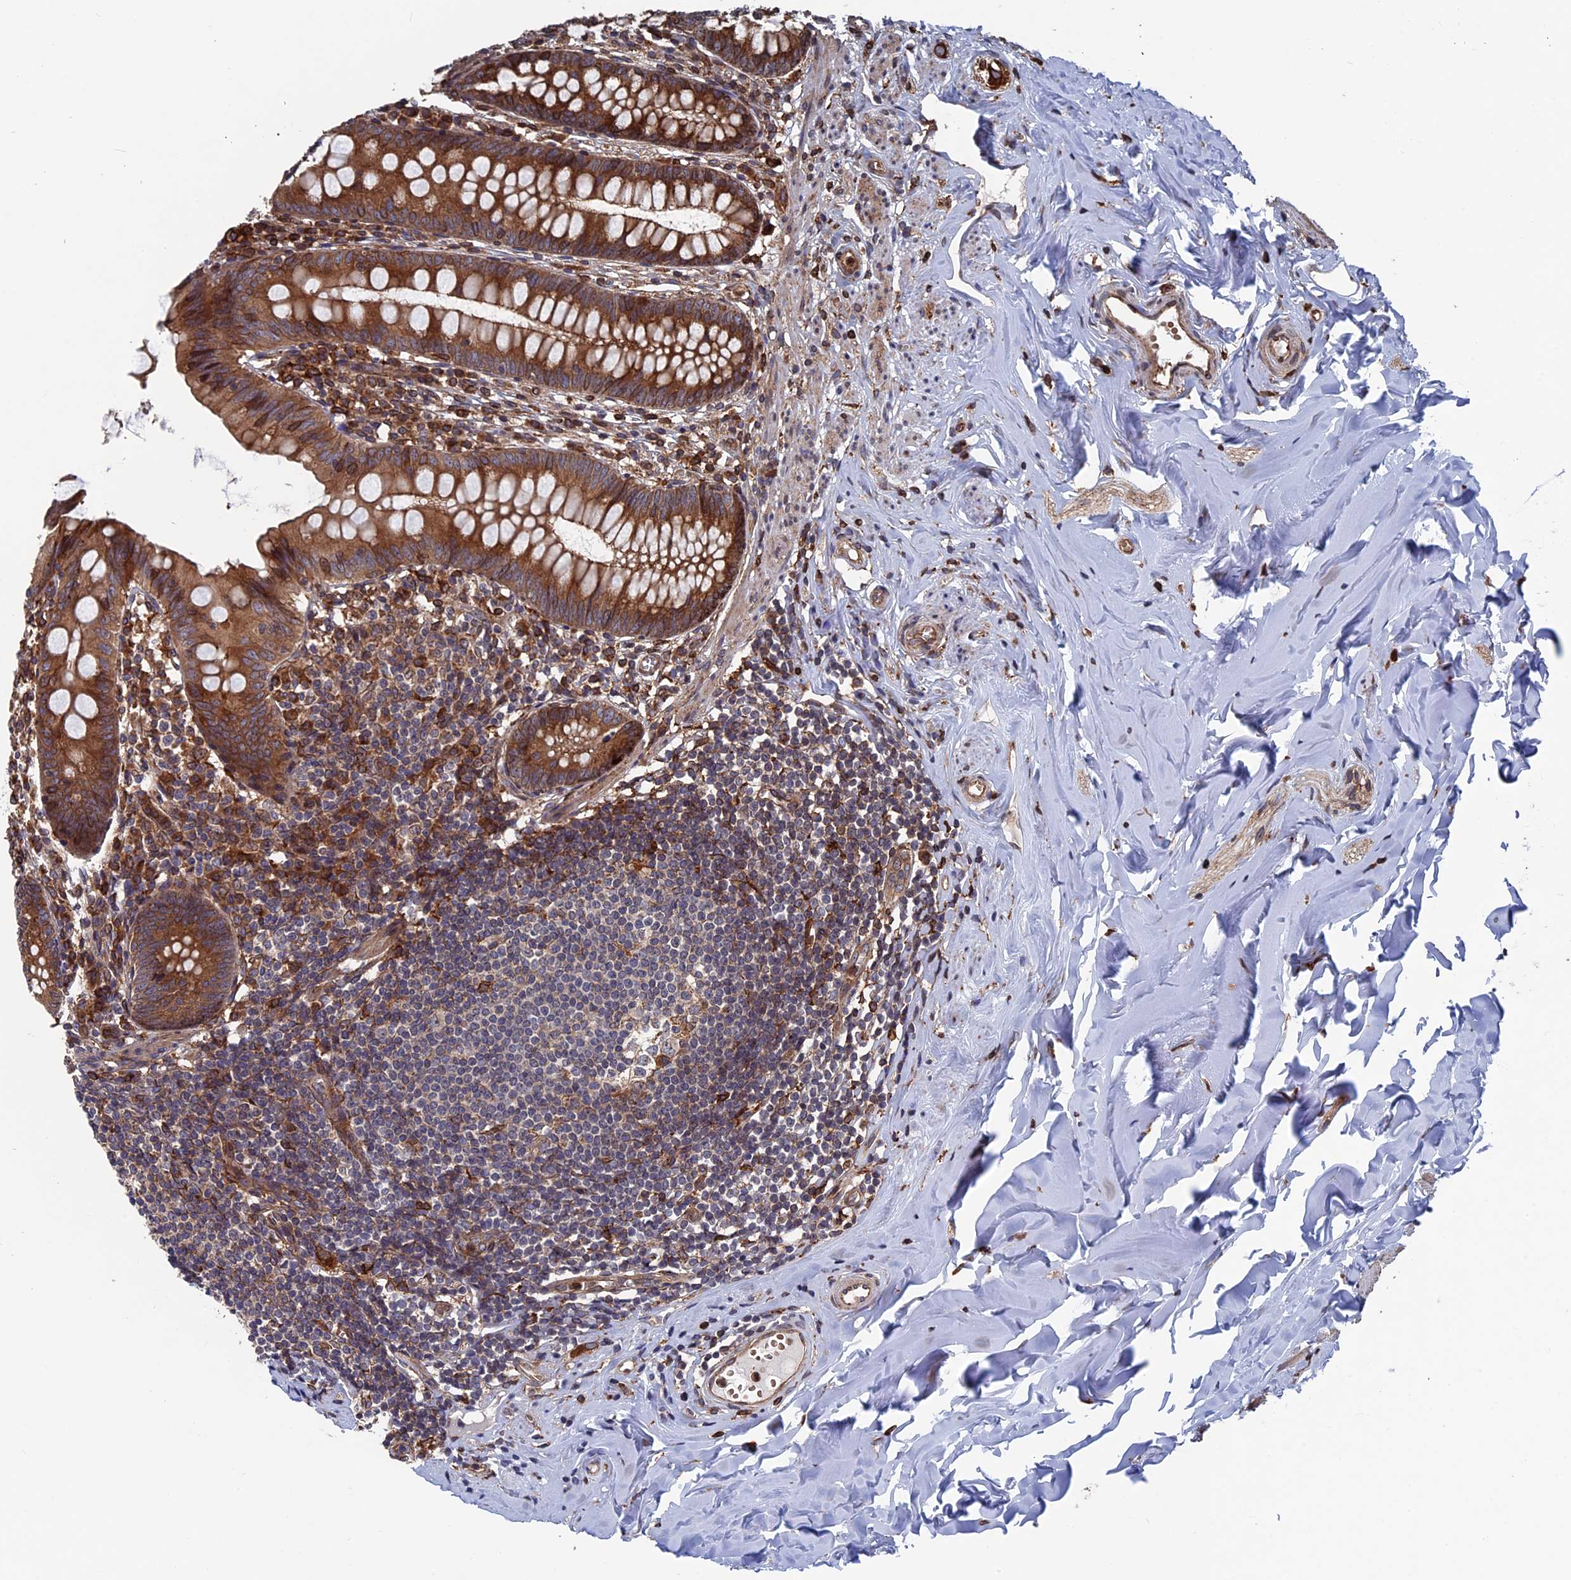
{"staining": {"intensity": "strong", "quantity": ">75%", "location": "cytoplasmic/membranous"}, "tissue": "appendix", "cell_type": "Glandular cells", "image_type": "normal", "snomed": [{"axis": "morphology", "description": "Normal tissue, NOS"}, {"axis": "topography", "description": "Appendix"}], "caption": "Immunohistochemical staining of normal human appendix exhibits strong cytoplasmic/membranous protein expression in about >75% of glandular cells. The staining was performed using DAB to visualize the protein expression in brown, while the nuclei were stained in blue with hematoxylin (Magnification: 20x).", "gene": "RPUSD1", "patient": {"sex": "female", "age": 51}}